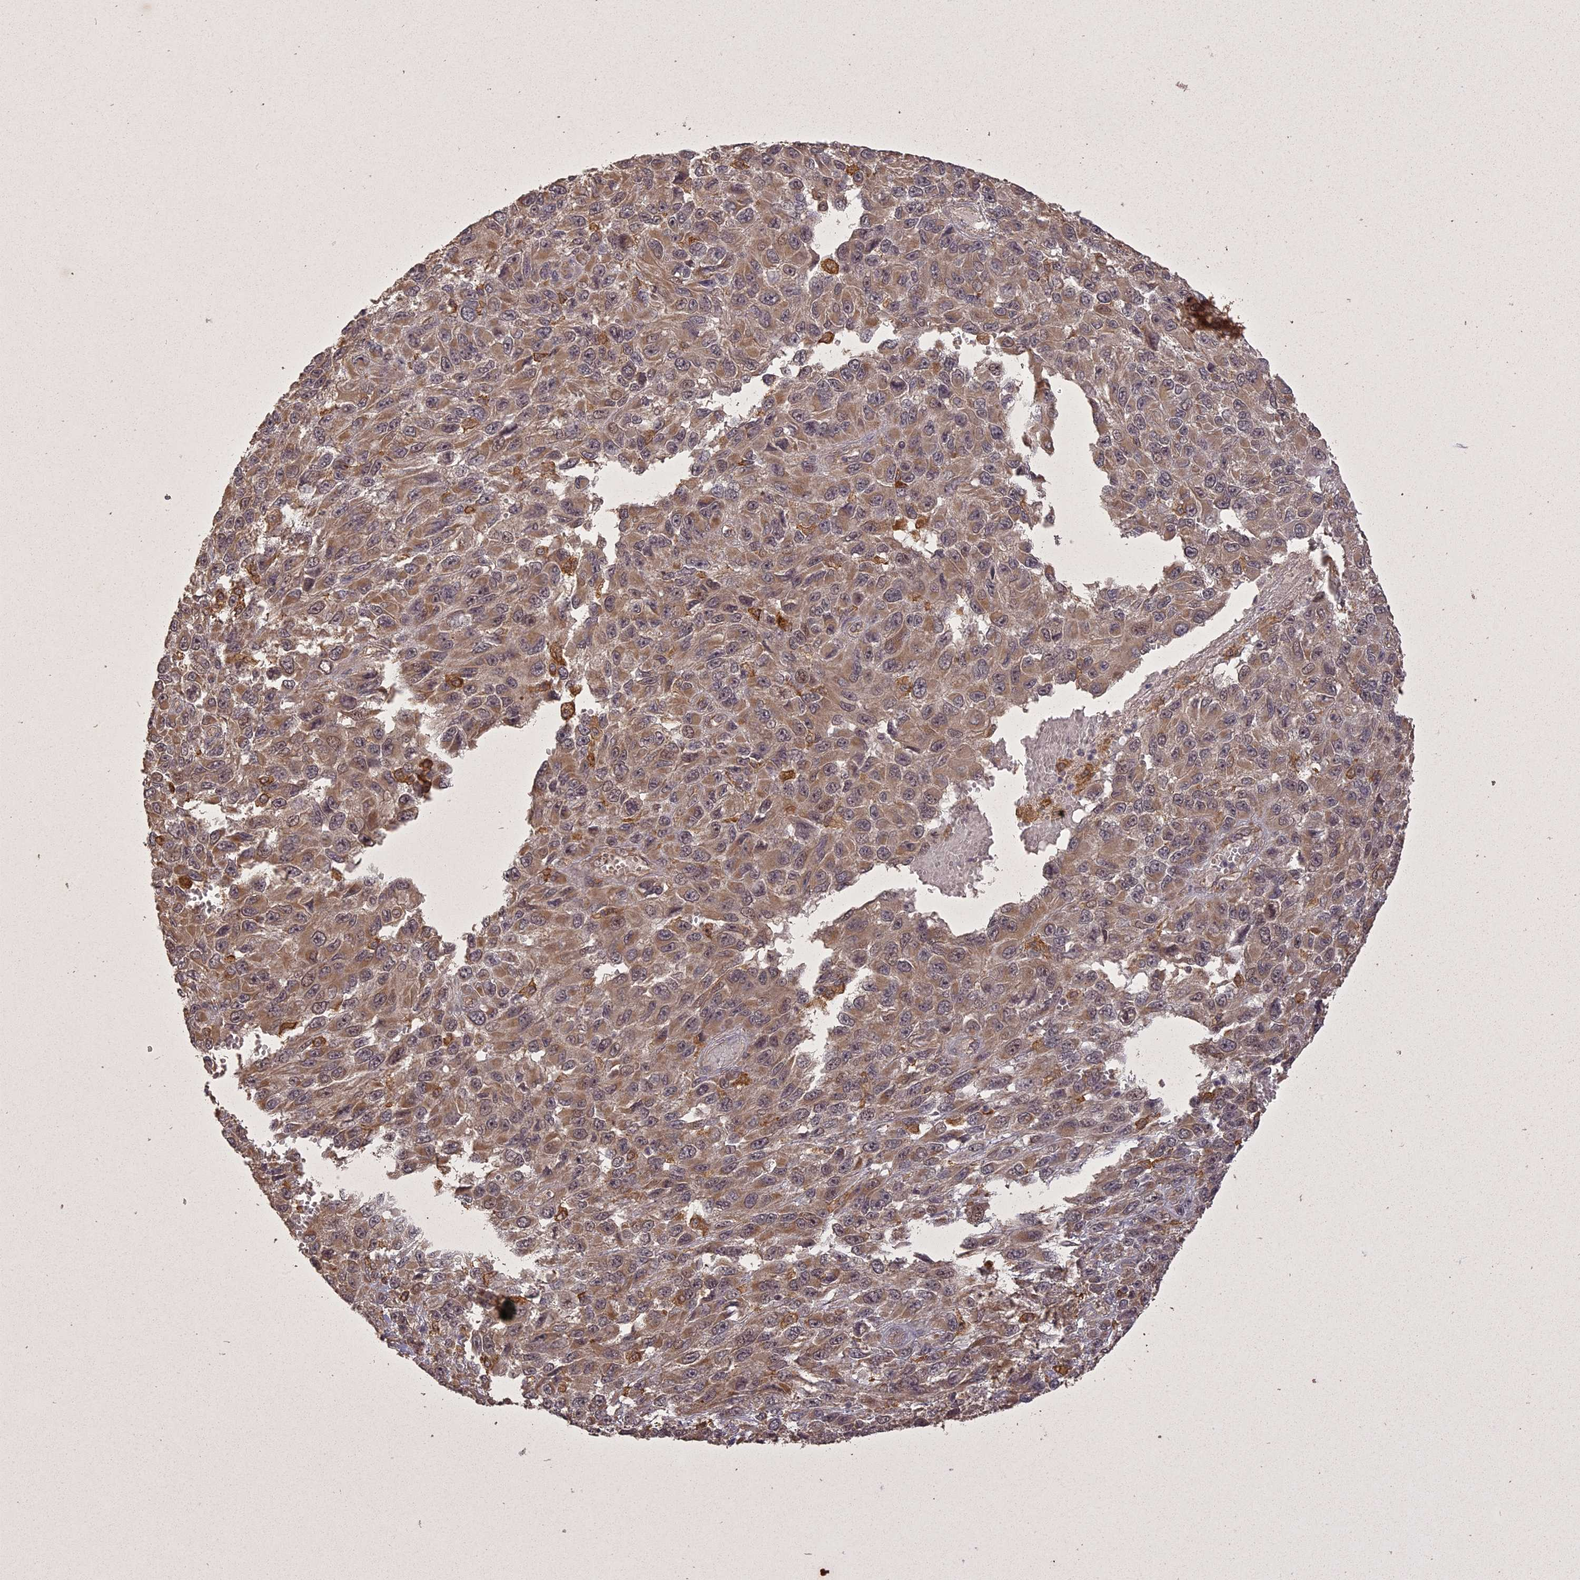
{"staining": {"intensity": "moderate", "quantity": "<25%", "location": "cytoplasmic/membranous"}, "tissue": "melanoma", "cell_type": "Tumor cells", "image_type": "cancer", "snomed": [{"axis": "morphology", "description": "Normal tissue, NOS"}, {"axis": "morphology", "description": "Malignant melanoma, NOS"}, {"axis": "topography", "description": "Skin"}], "caption": "DAB immunohistochemical staining of human malignant melanoma demonstrates moderate cytoplasmic/membranous protein positivity in approximately <25% of tumor cells. (brown staining indicates protein expression, while blue staining denotes nuclei).", "gene": "ING5", "patient": {"sex": "female", "age": 96}}